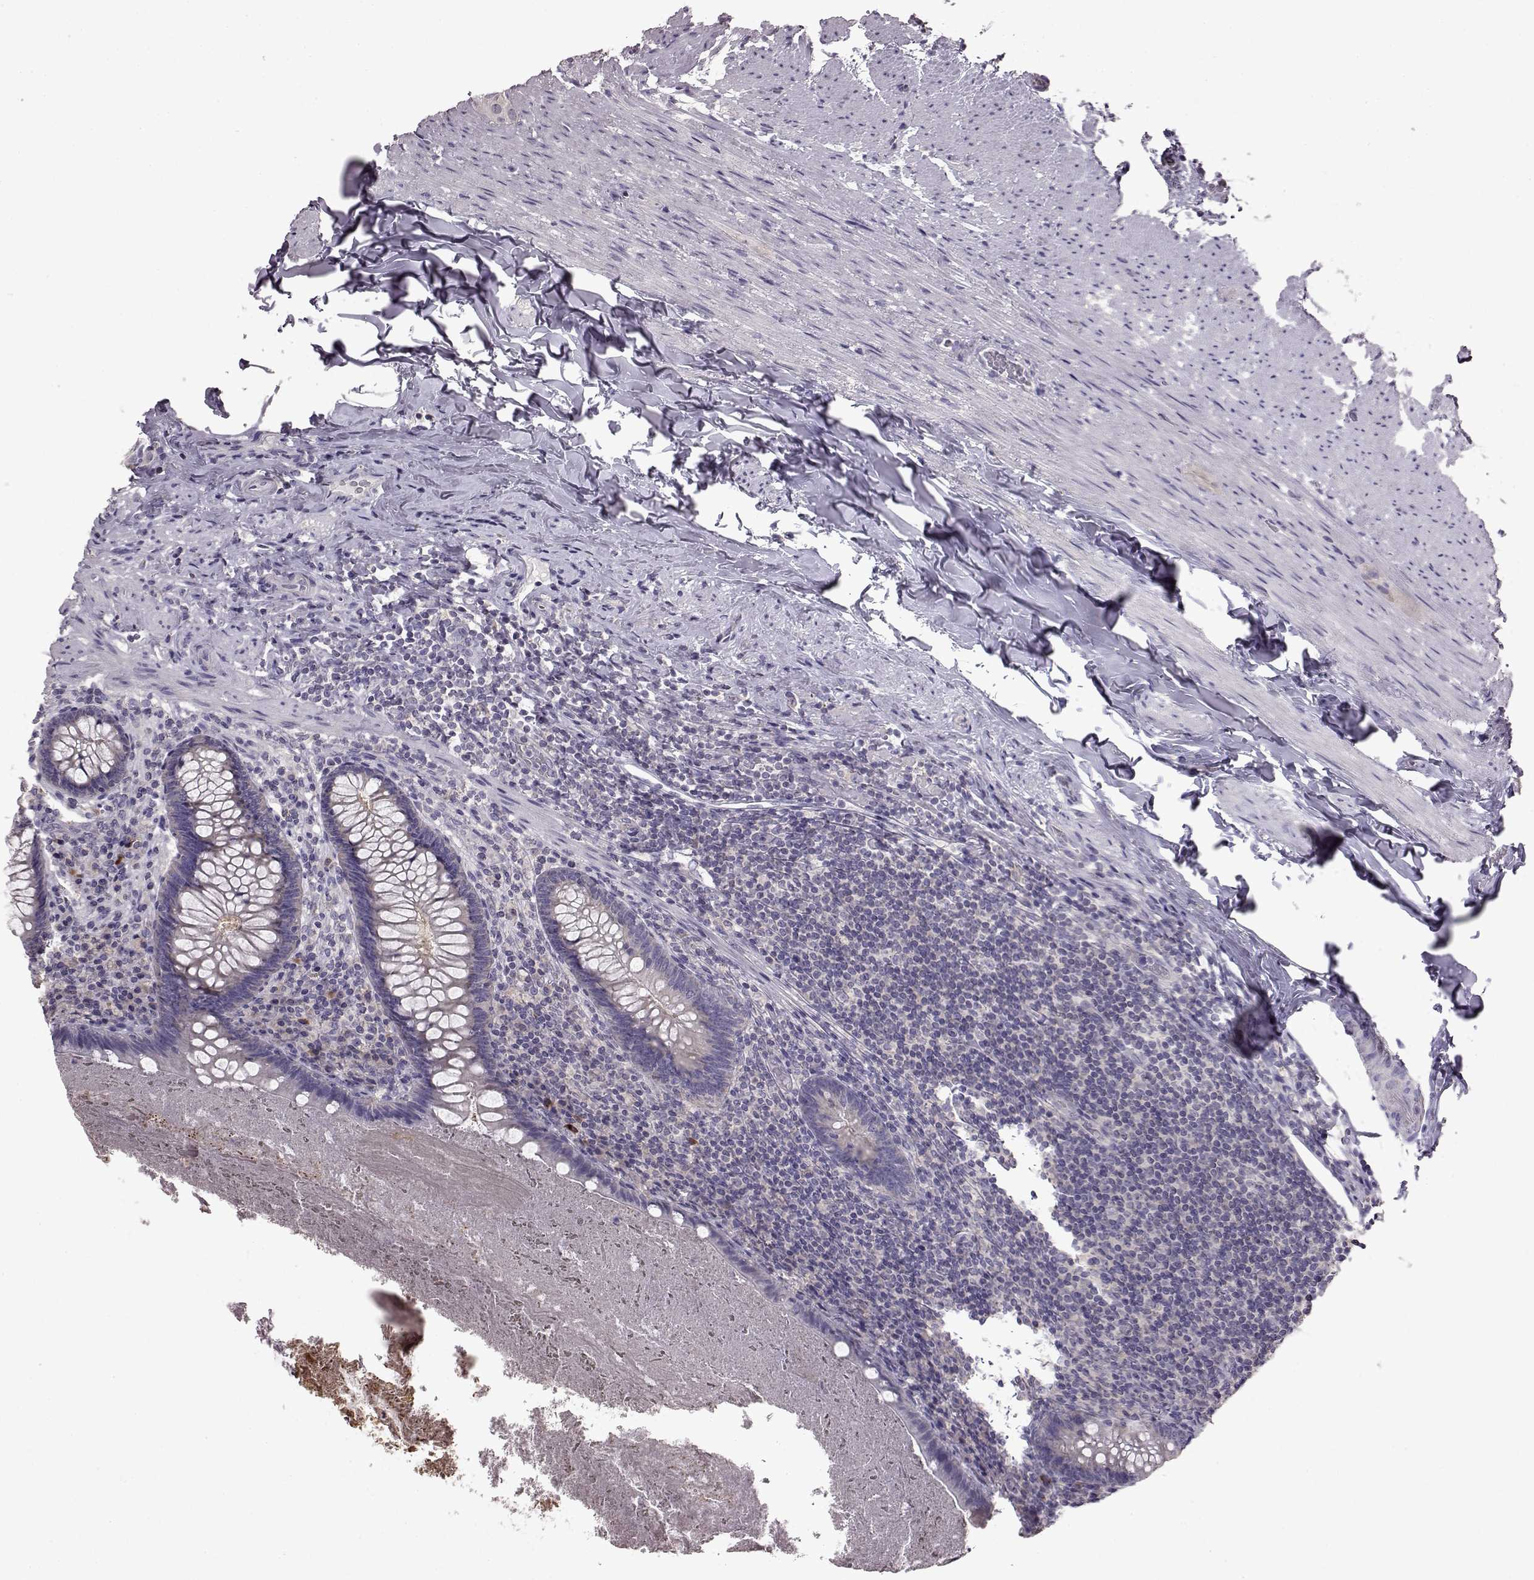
{"staining": {"intensity": "negative", "quantity": "none", "location": "none"}, "tissue": "appendix", "cell_type": "Glandular cells", "image_type": "normal", "snomed": [{"axis": "morphology", "description": "Normal tissue, NOS"}, {"axis": "topography", "description": "Appendix"}], "caption": "IHC of normal human appendix reveals no expression in glandular cells.", "gene": "ADGRG2", "patient": {"sex": "male", "age": 47}}